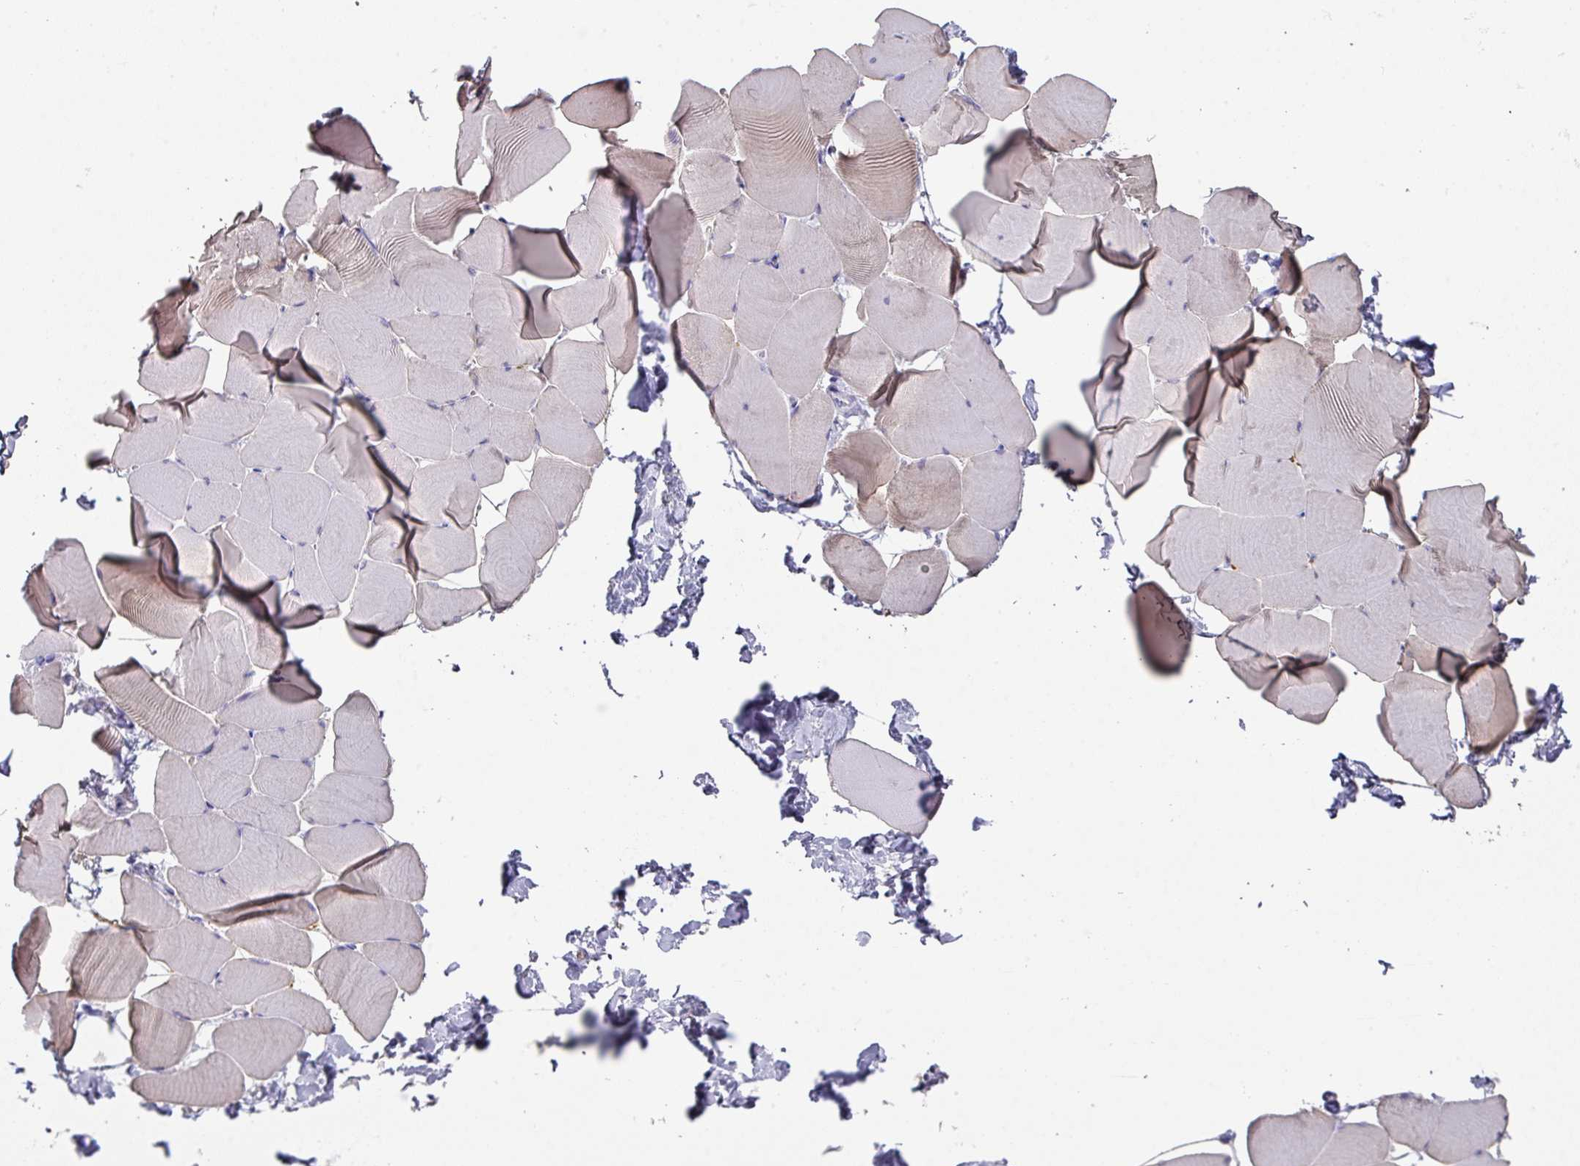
{"staining": {"intensity": "weak", "quantity": "<25%", "location": "cytoplasmic/membranous"}, "tissue": "skeletal muscle", "cell_type": "Myocytes", "image_type": "normal", "snomed": [{"axis": "morphology", "description": "Normal tissue, NOS"}, {"axis": "topography", "description": "Skeletal muscle"}], "caption": "The photomicrograph reveals no significant positivity in myocytes of skeletal muscle. (Brightfield microscopy of DAB IHC at high magnification).", "gene": "PEX10", "patient": {"sex": "male", "age": 25}}